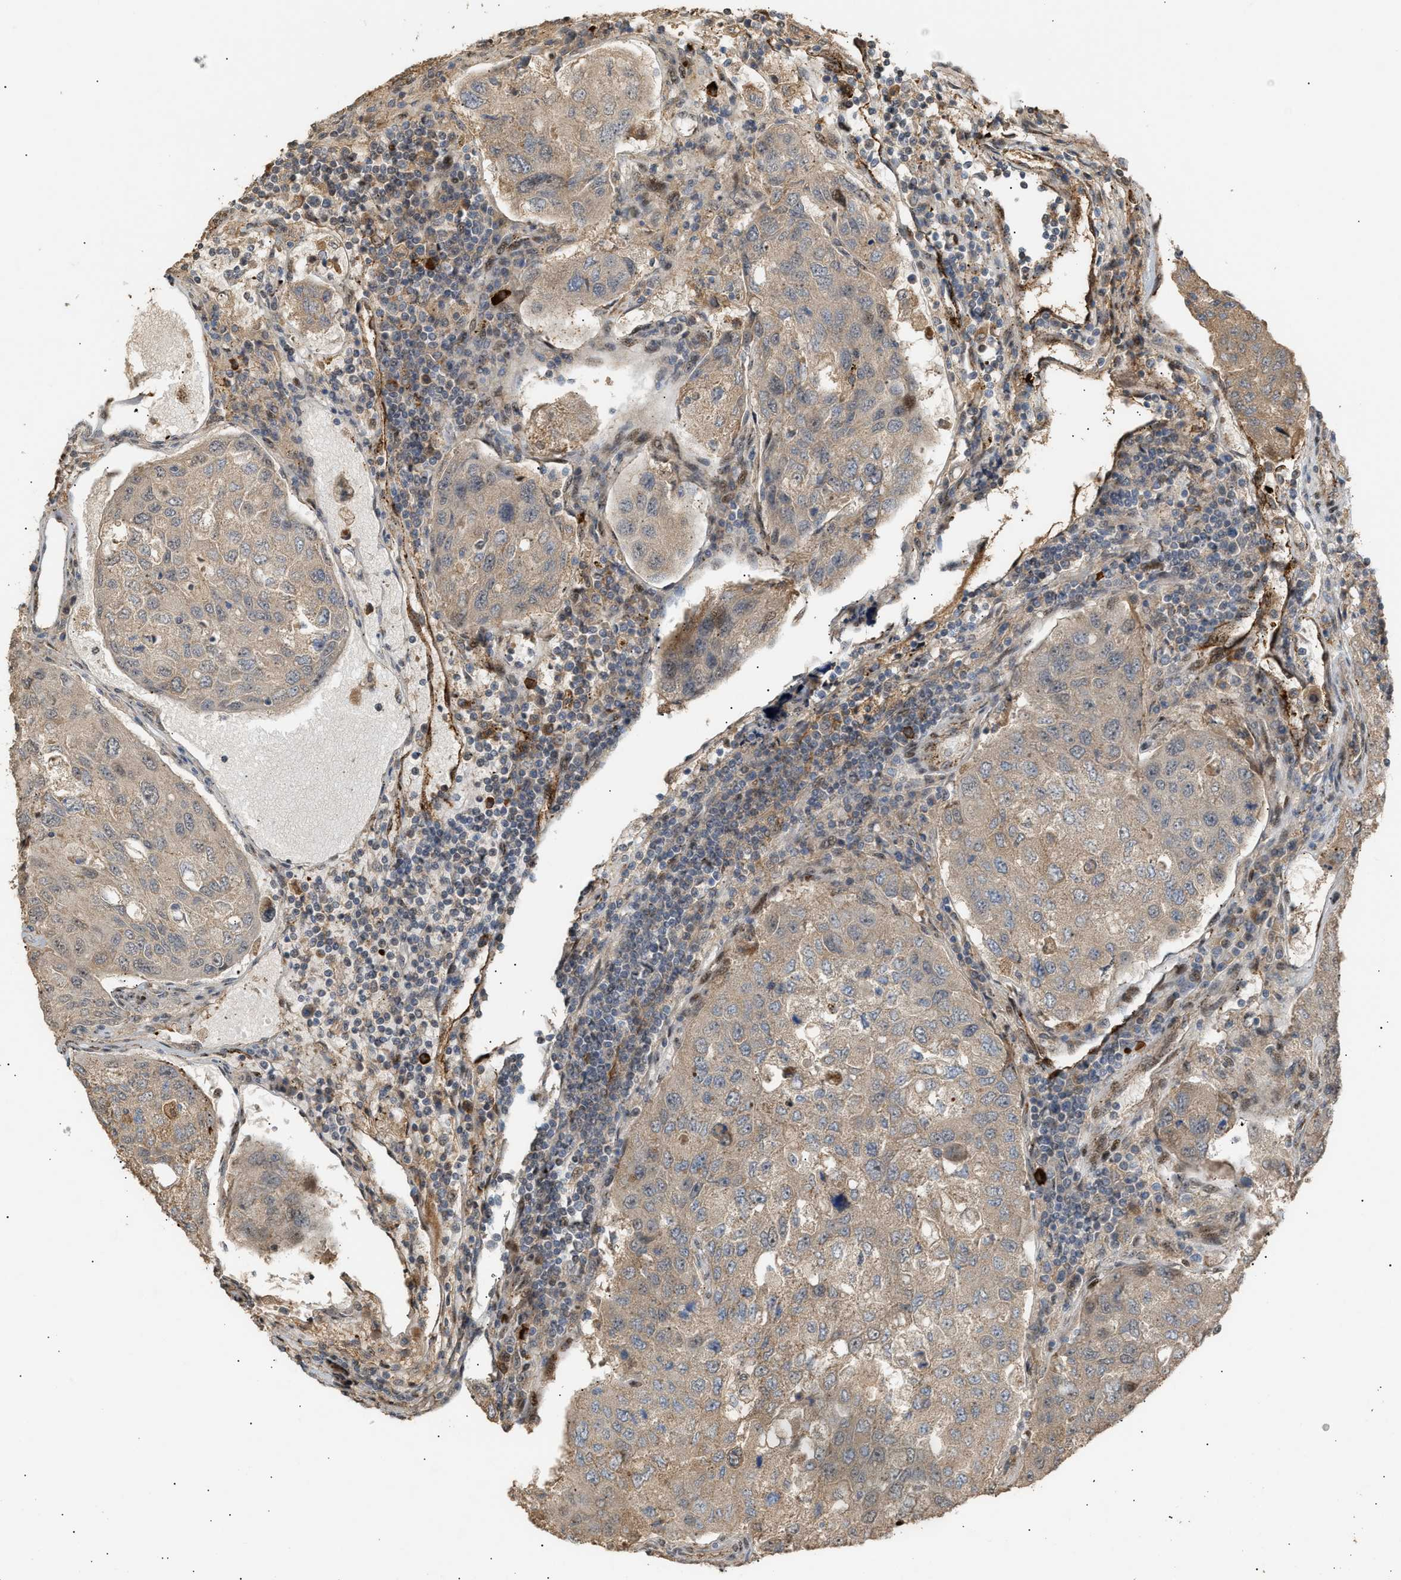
{"staining": {"intensity": "weak", "quantity": ">75%", "location": "cytoplasmic/membranous"}, "tissue": "urothelial cancer", "cell_type": "Tumor cells", "image_type": "cancer", "snomed": [{"axis": "morphology", "description": "Urothelial carcinoma, High grade"}, {"axis": "topography", "description": "Lymph node"}, {"axis": "topography", "description": "Urinary bladder"}], "caption": "Human high-grade urothelial carcinoma stained for a protein (brown) demonstrates weak cytoplasmic/membranous positive expression in approximately >75% of tumor cells.", "gene": "ZFAND5", "patient": {"sex": "male", "age": 51}}